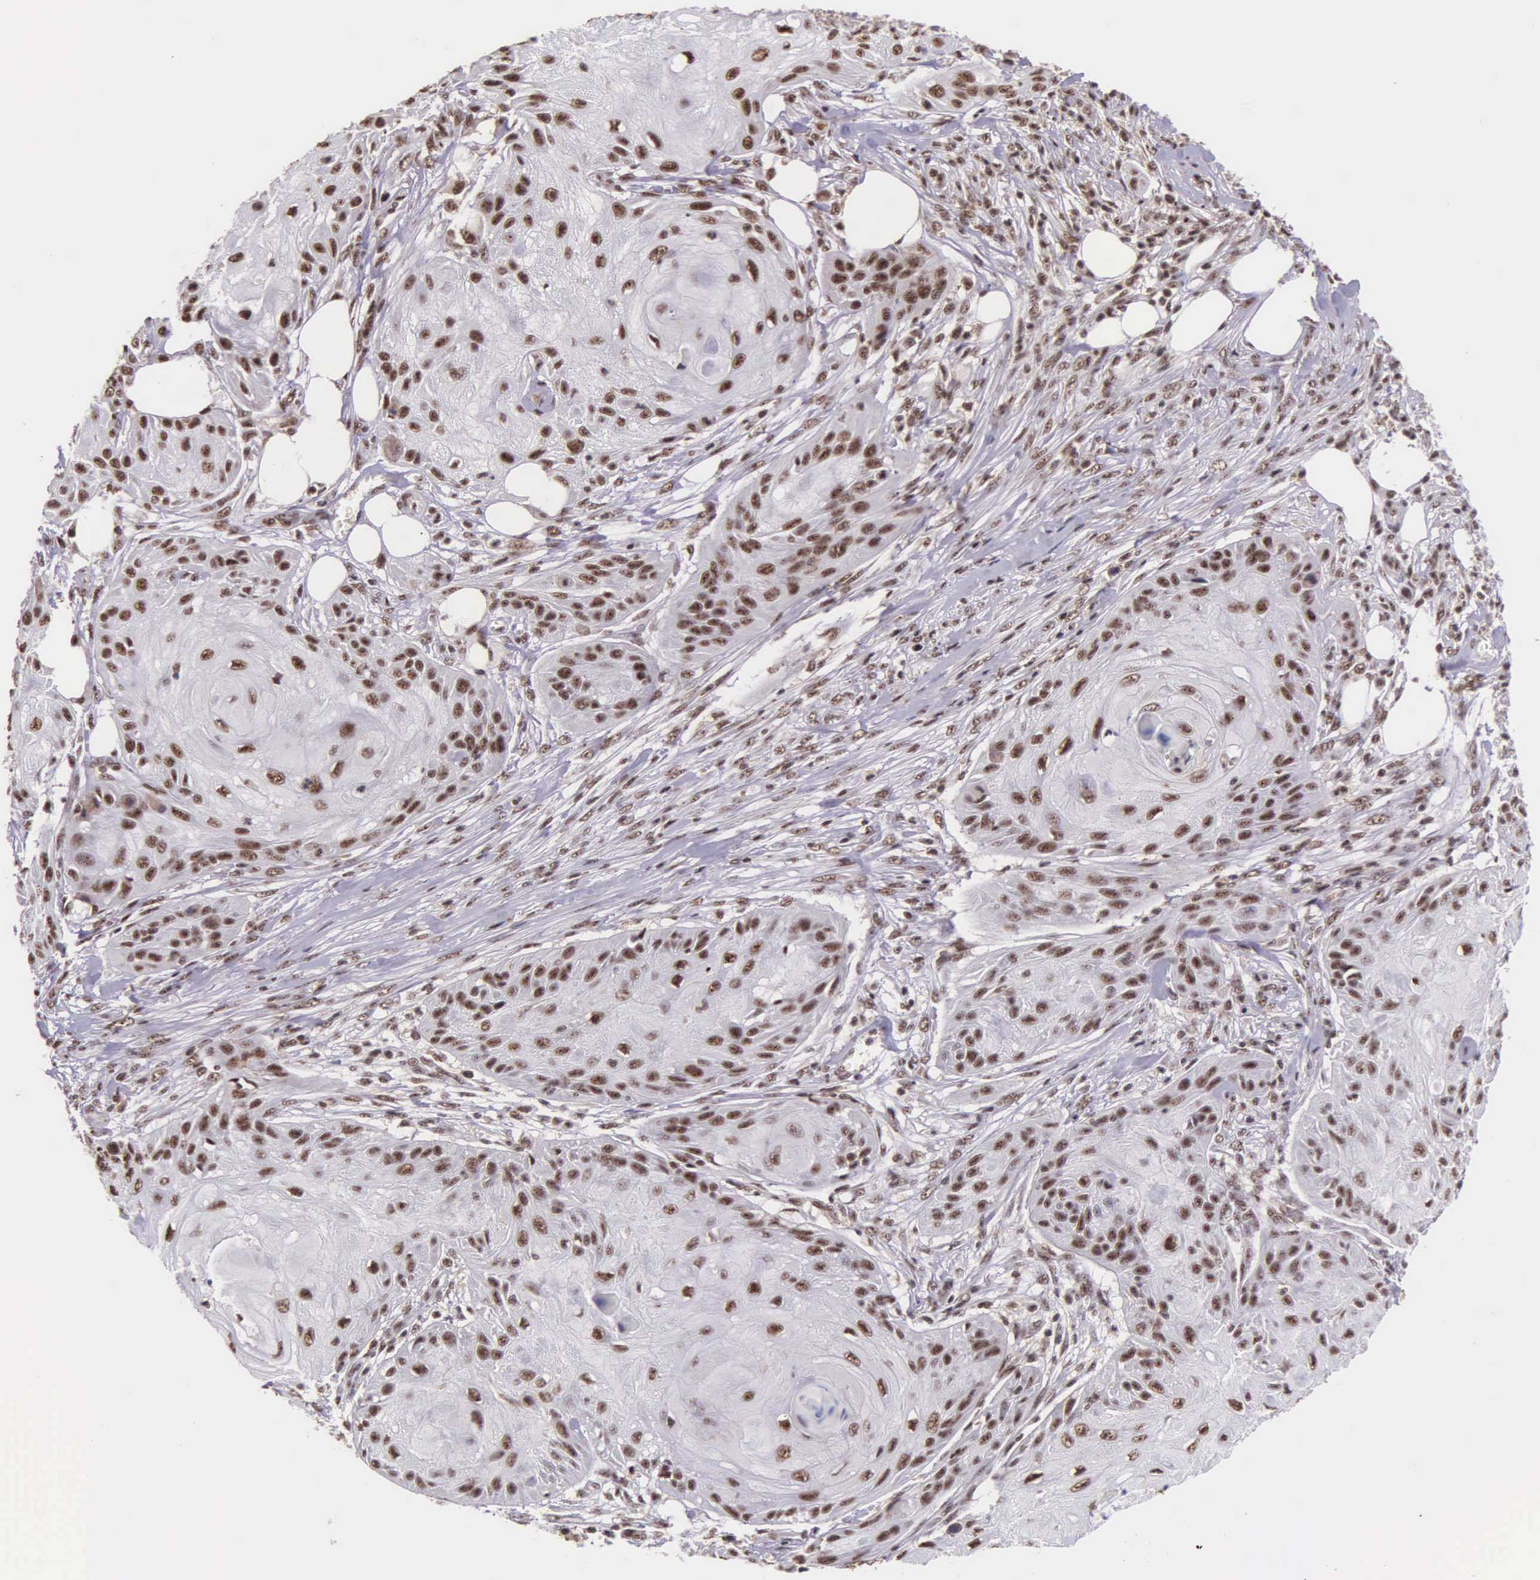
{"staining": {"intensity": "moderate", "quantity": ">75%", "location": "nuclear"}, "tissue": "skin cancer", "cell_type": "Tumor cells", "image_type": "cancer", "snomed": [{"axis": "morphology", "description": "Squamous cell carcinoma, NOS"}, {"axis": "topography", "description": "Skin"}], "caption": "Immunohistochemistry of skin squamous cell carcinoma reveals medium levels of moderate nuclear staining in approximately >75% of tumor cells.", "gene": "FAM47A", "patient": {"sex": "female", "age": 88}}